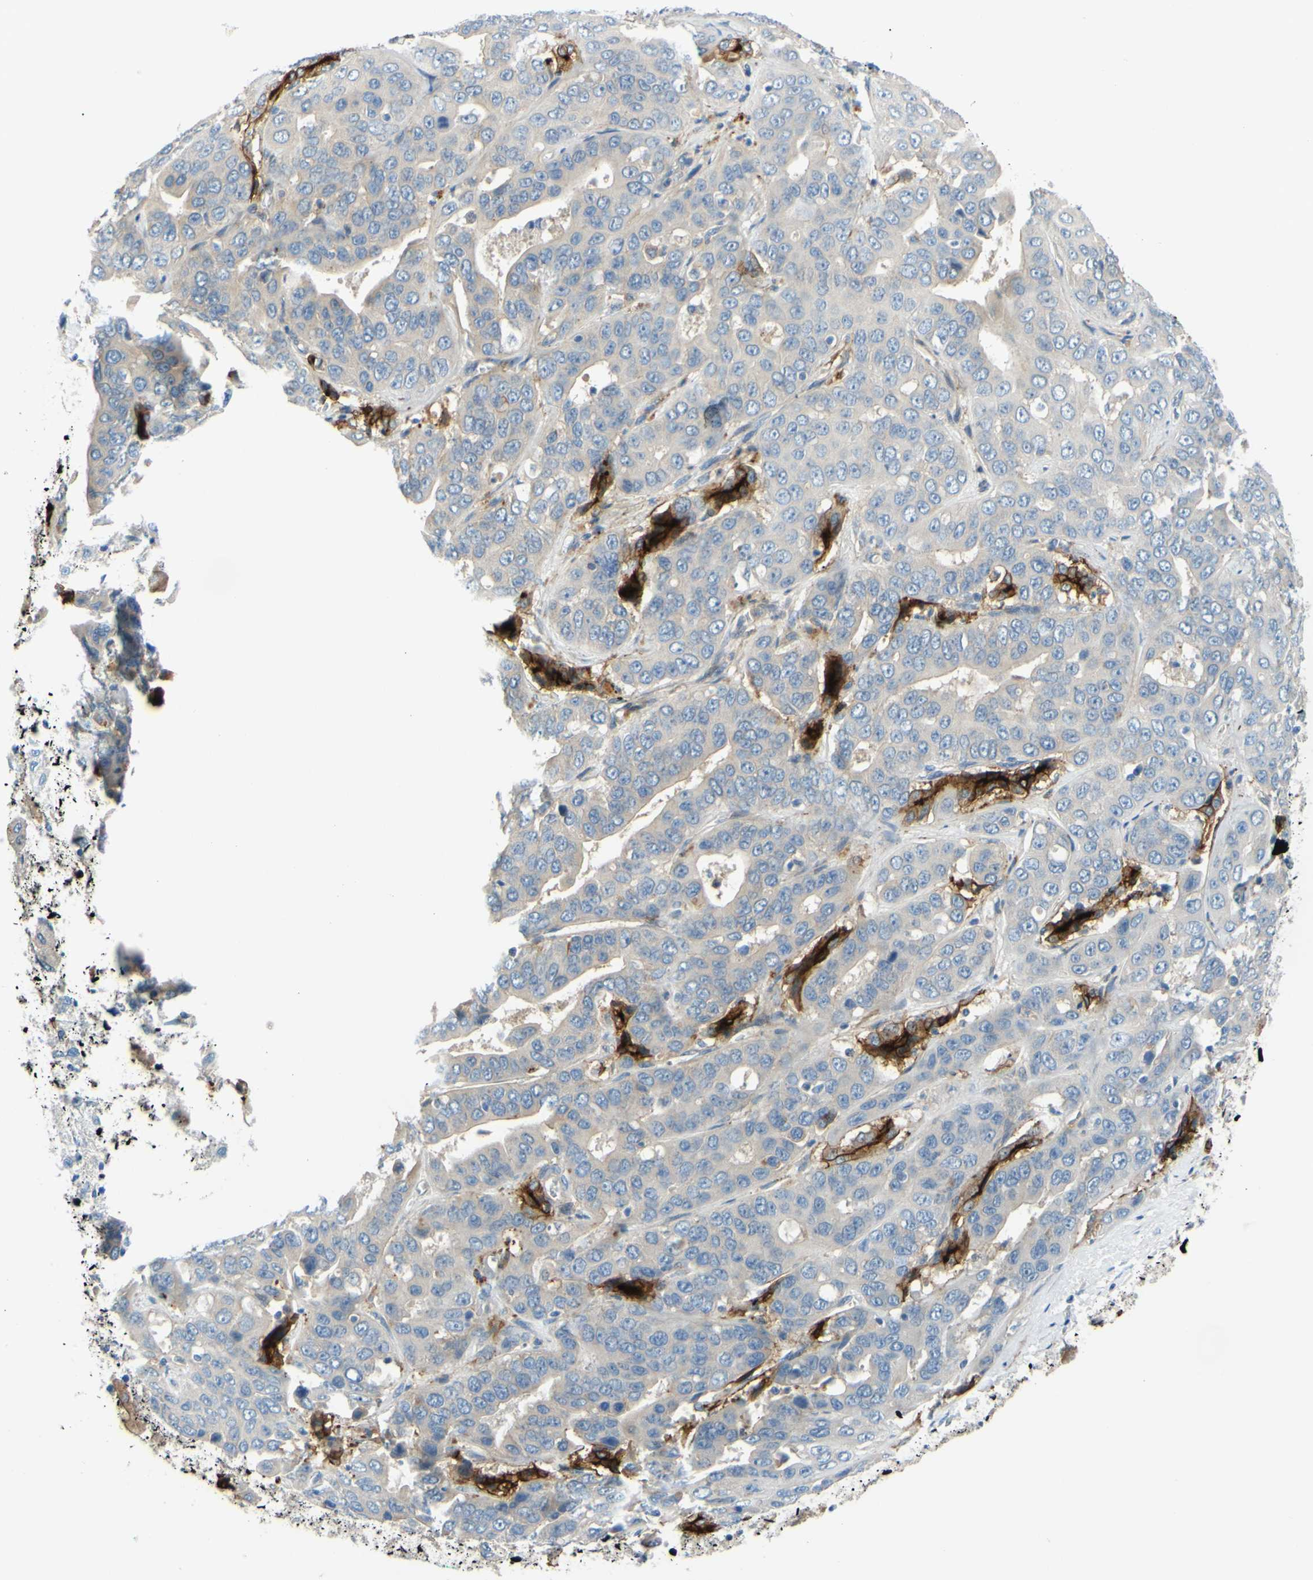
{"staining": {"intensity": "strong", "quantity": "<25%", "location": "cytoplasmic/membranous"}, "tissue": "liver cancer", "cell_type": "Tumor cells", "image_type": "cancer", "snomed": [{"axis": "morphology", "description": "Cholangiocarcinoma"}, {"axis": "topography", "description": "Liver"}], "caption": "Protein staining shows strong cytoplasmic/membranous expression in approximately <25% of tumor cells in cholangiocarcinoma (liver).", "gene": "ARHGAP1", "patient": {"sex": "female", "age": 52}}